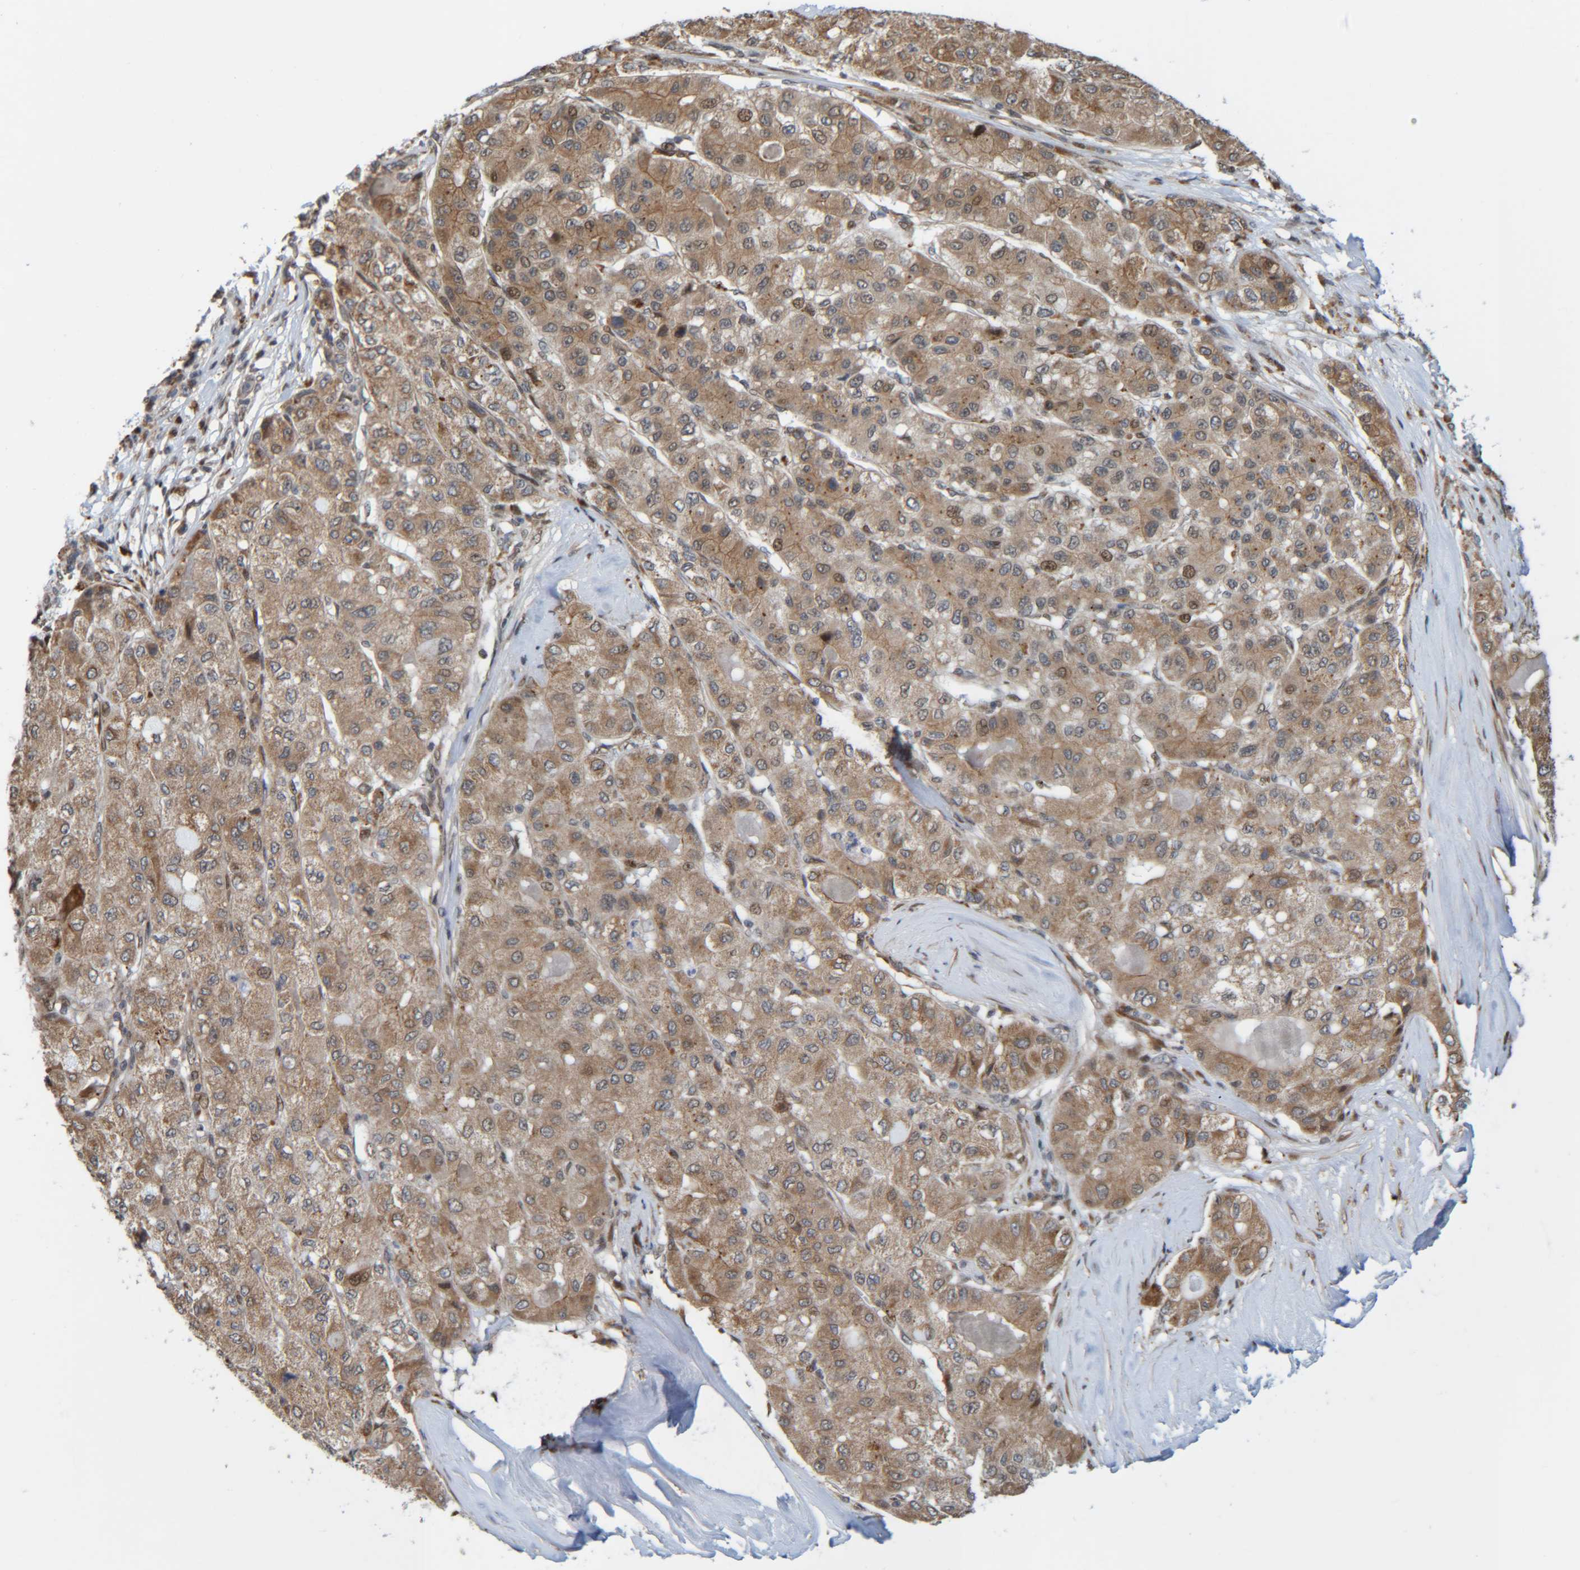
{"staining": {"intensity": "moderate", "quantity": ">75%", "location": "cytoplasmic/membranous"}, "tissue": "liver cancer", "cell_type": "Tumor cells", "image_type": "cancer", "snomed": [{"axis": "morphology", "description": "Carcinoma, Hepatocellular, NOS"}, {"axis": "topography", "description": "Liver"}], "caption": "Immunohistochemistry histopathology image of liver cancer (hepatocellular carcinoma) stained for a protein (brown), which reveals medium levels of moderate cytoplasmic/membranous positivity in about >75% of tumor cells.", "gene": "CCDC57", "patient": {"sex": "male", "age": 80}}